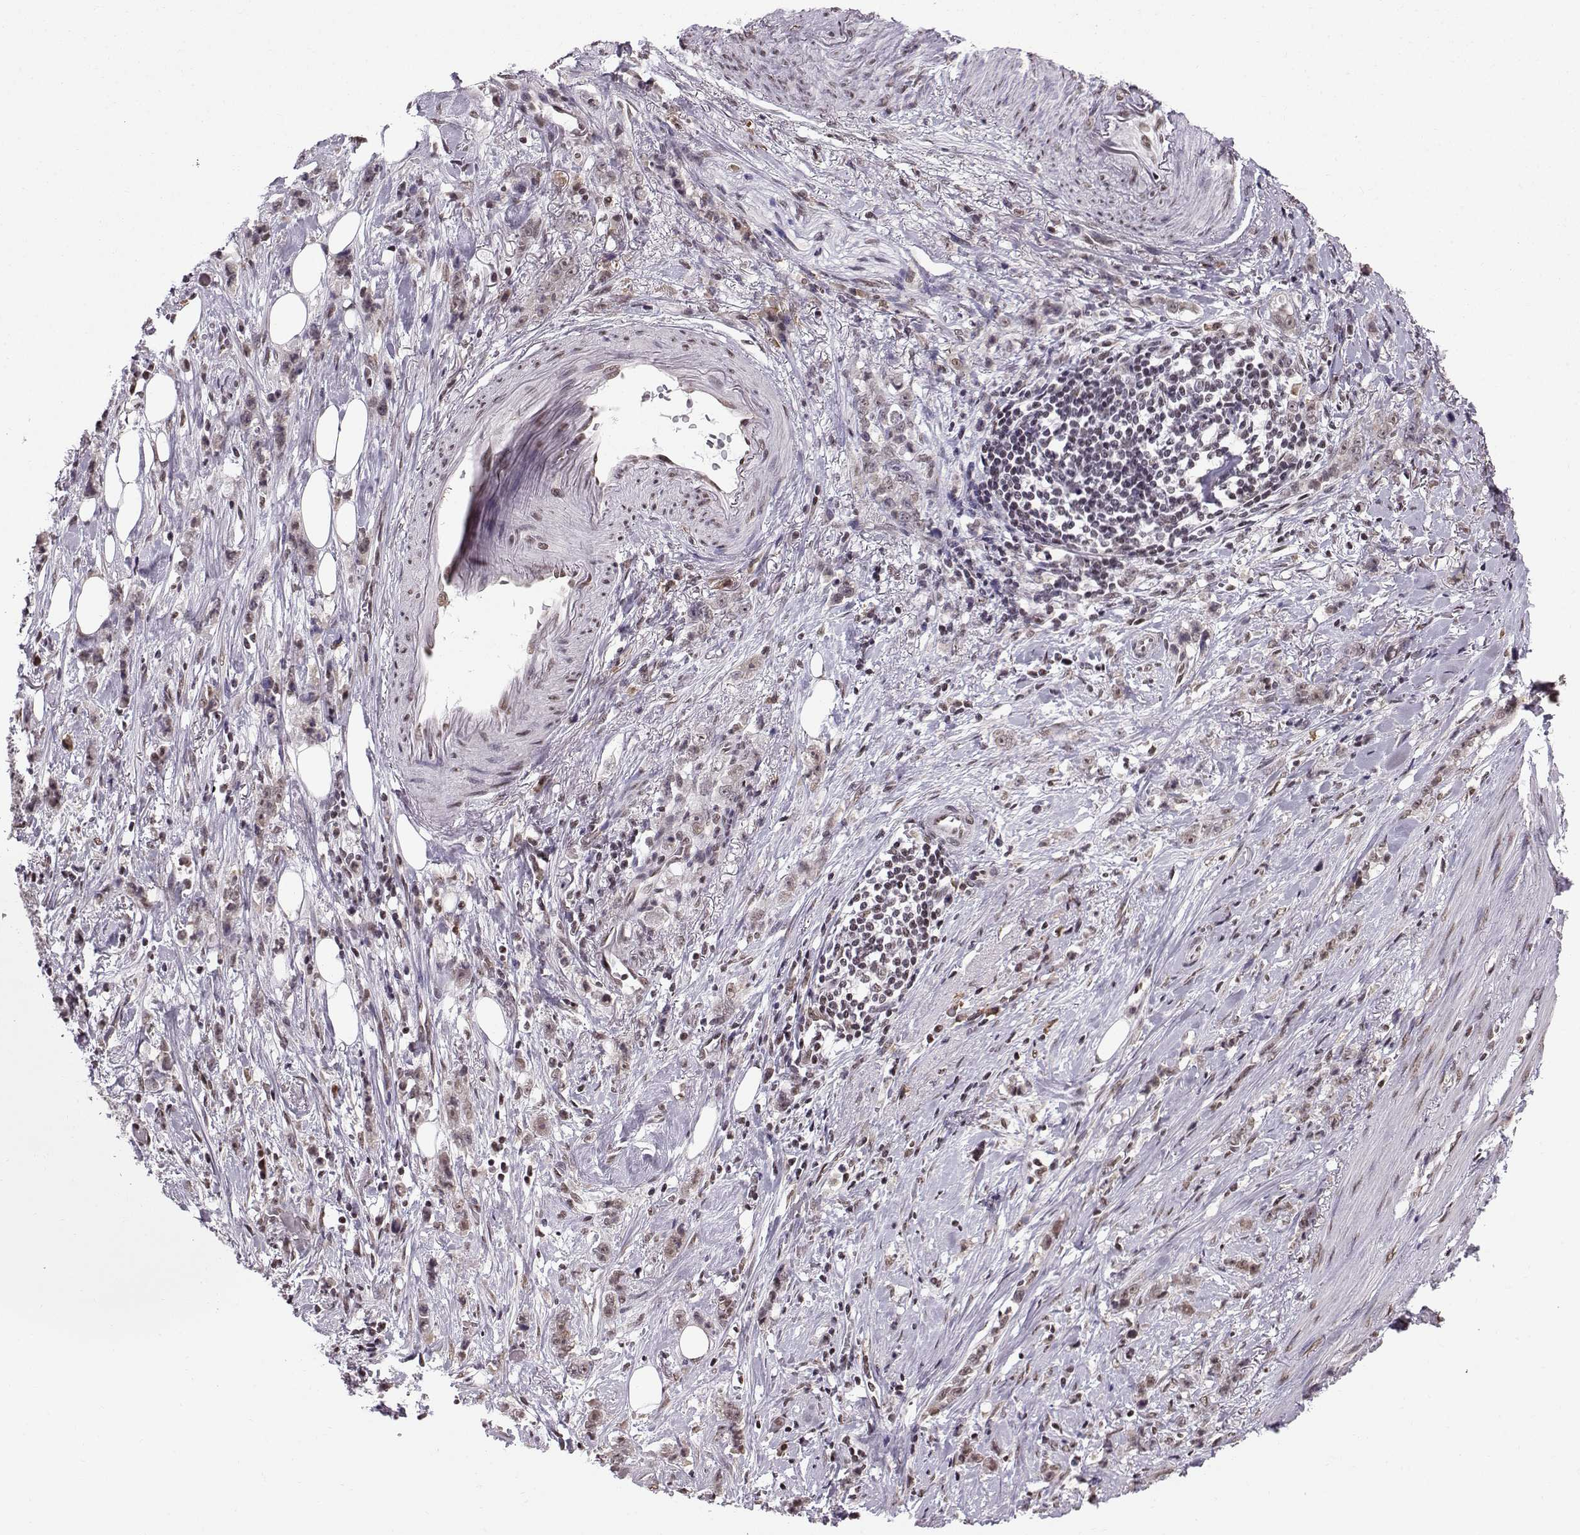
{"staining": {"intensity": "negative", "quantity": "none", "location": "none"}, "tissue": "stomach cancer", "cell_type": "Tumor cells", "image_type": "cancer", "snomed": [{"axis": "morphology", "description": "Adenocarcinoma, NOS"}, {"axis": "topography", "description": "Stomach, lower"}], "caption": "A histopathology image of human stomach cancer (adenocarcinoma) is negative for staining in tumor cells.", "gene": "EZH1", "patient": {"sex": "male", "age": 88}}